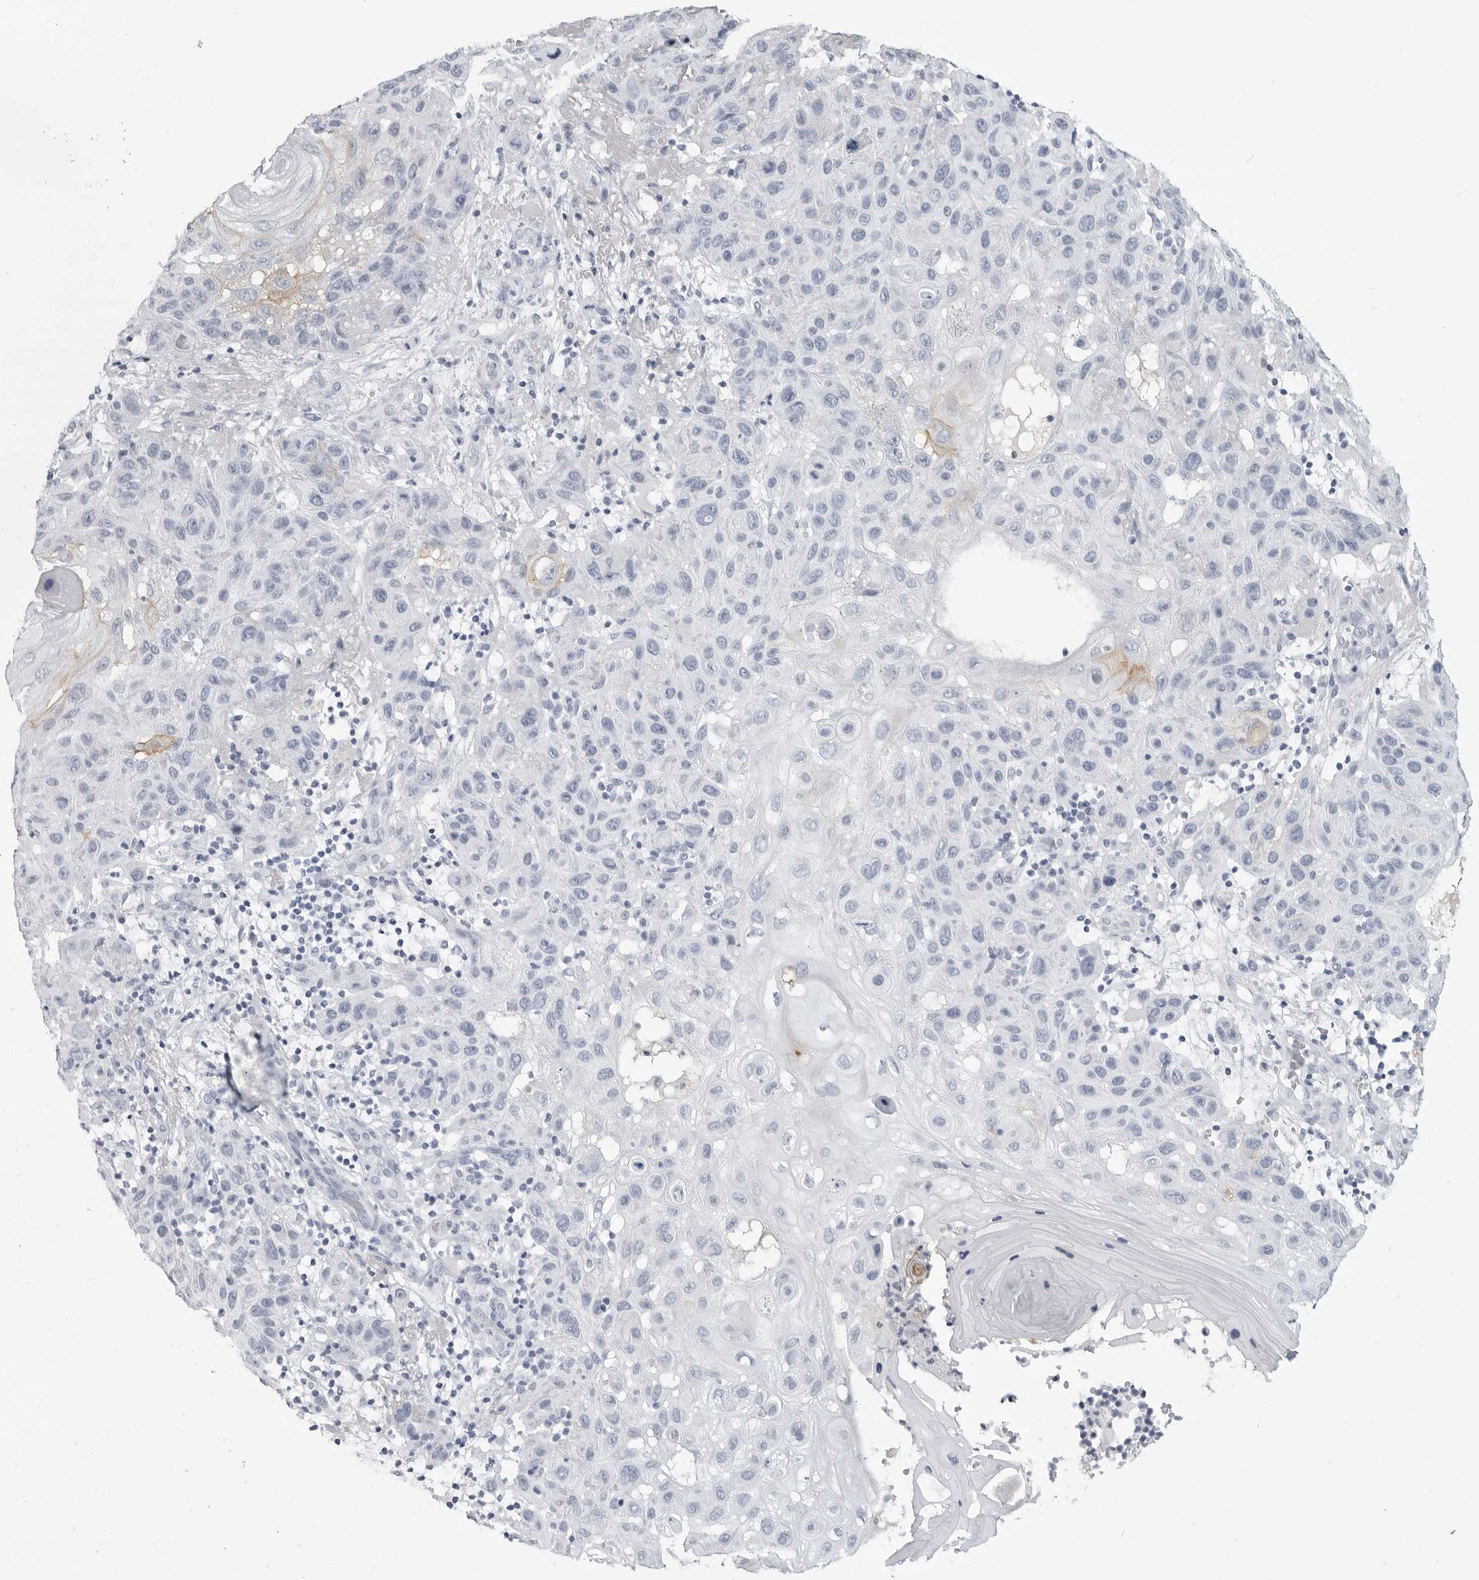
{"staining": {"intensity": "moderate", "quantity": "<25%", "location": "cytoplasmic/membranous"}, "tissue": "skin cancer", "cell_type": "Tumor cells", "image_type": "cancer", "snomed": [{"axis": "morphology", "description": "Normal tissue, NOS"}, {"axis": "morphology", "description": "Squamous cell carcinoma, NOS"}, {"axis": "topography", "description": "Skin"}], "caption": "This image shows skin cancer (squamous cell carcinoma) stained with IHC to label a protein in brown. The cytoplasmic/membranous of tumor cells show moderate positivity for the protein. Nuclei are counter-stained blue.", "gene": "LY6D", "patient": {"sex": "female", "age": 96}}